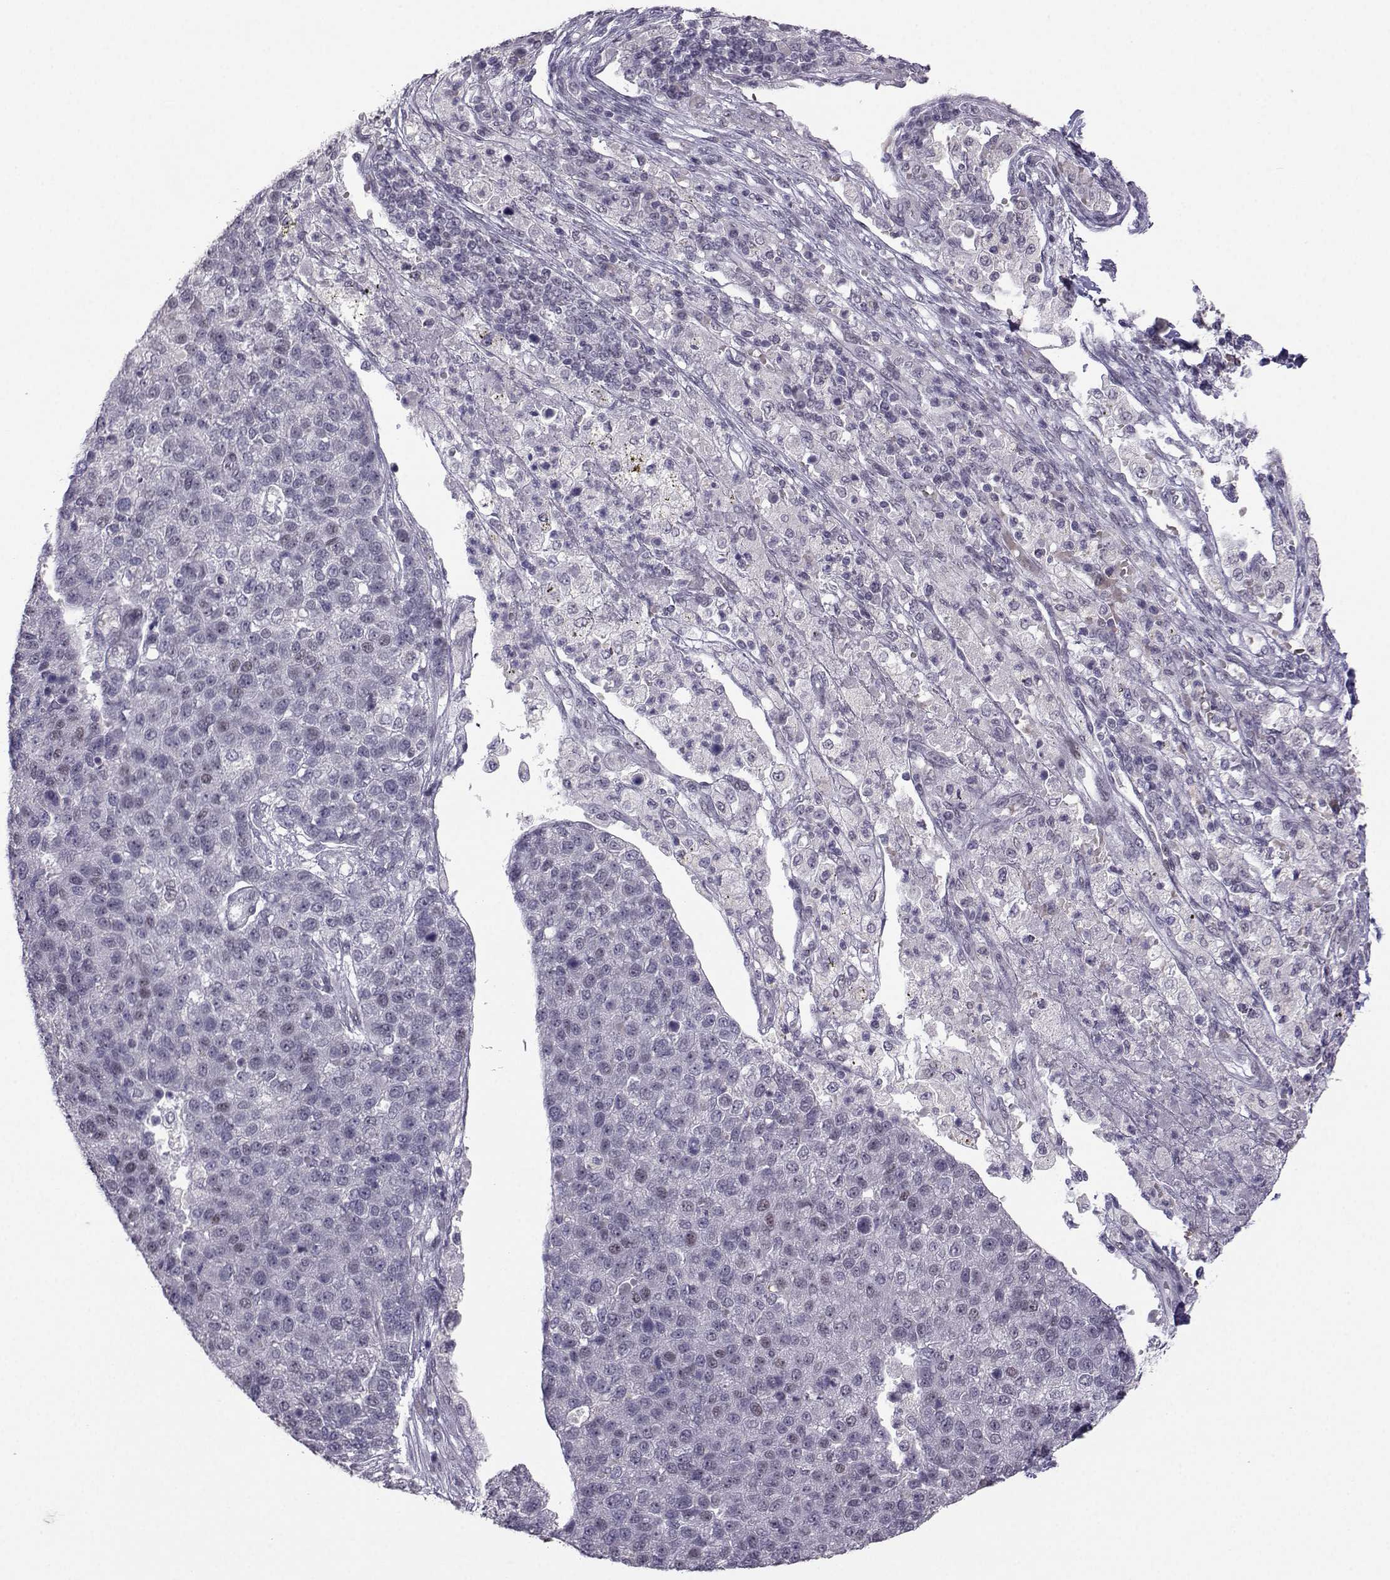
{"staining": {"intensity": "negative", "quantity": "none", "location": "none"}, "tissue": "pancreatic cancer", "cell_type": "Tumor cells", "image_type": "cancer", "snomed": [{"axis": "morphology", "description": "Adenocarcinoma, NOS"}, {"axis": "topography", "description": "Pancreas"}], "caption": "Immunohistochemistry image of neoplastic tissue: human adenocarcinoma (pancreatic) stained with DAB demonstrates no significant protein expression in tumor cells. (Brightfield microscopy of DAB (3,3'-diaminobenzidine) IHC at high magnification).", "gene": "LIN28A", "patient": {"sex": "female", "age": 61}}